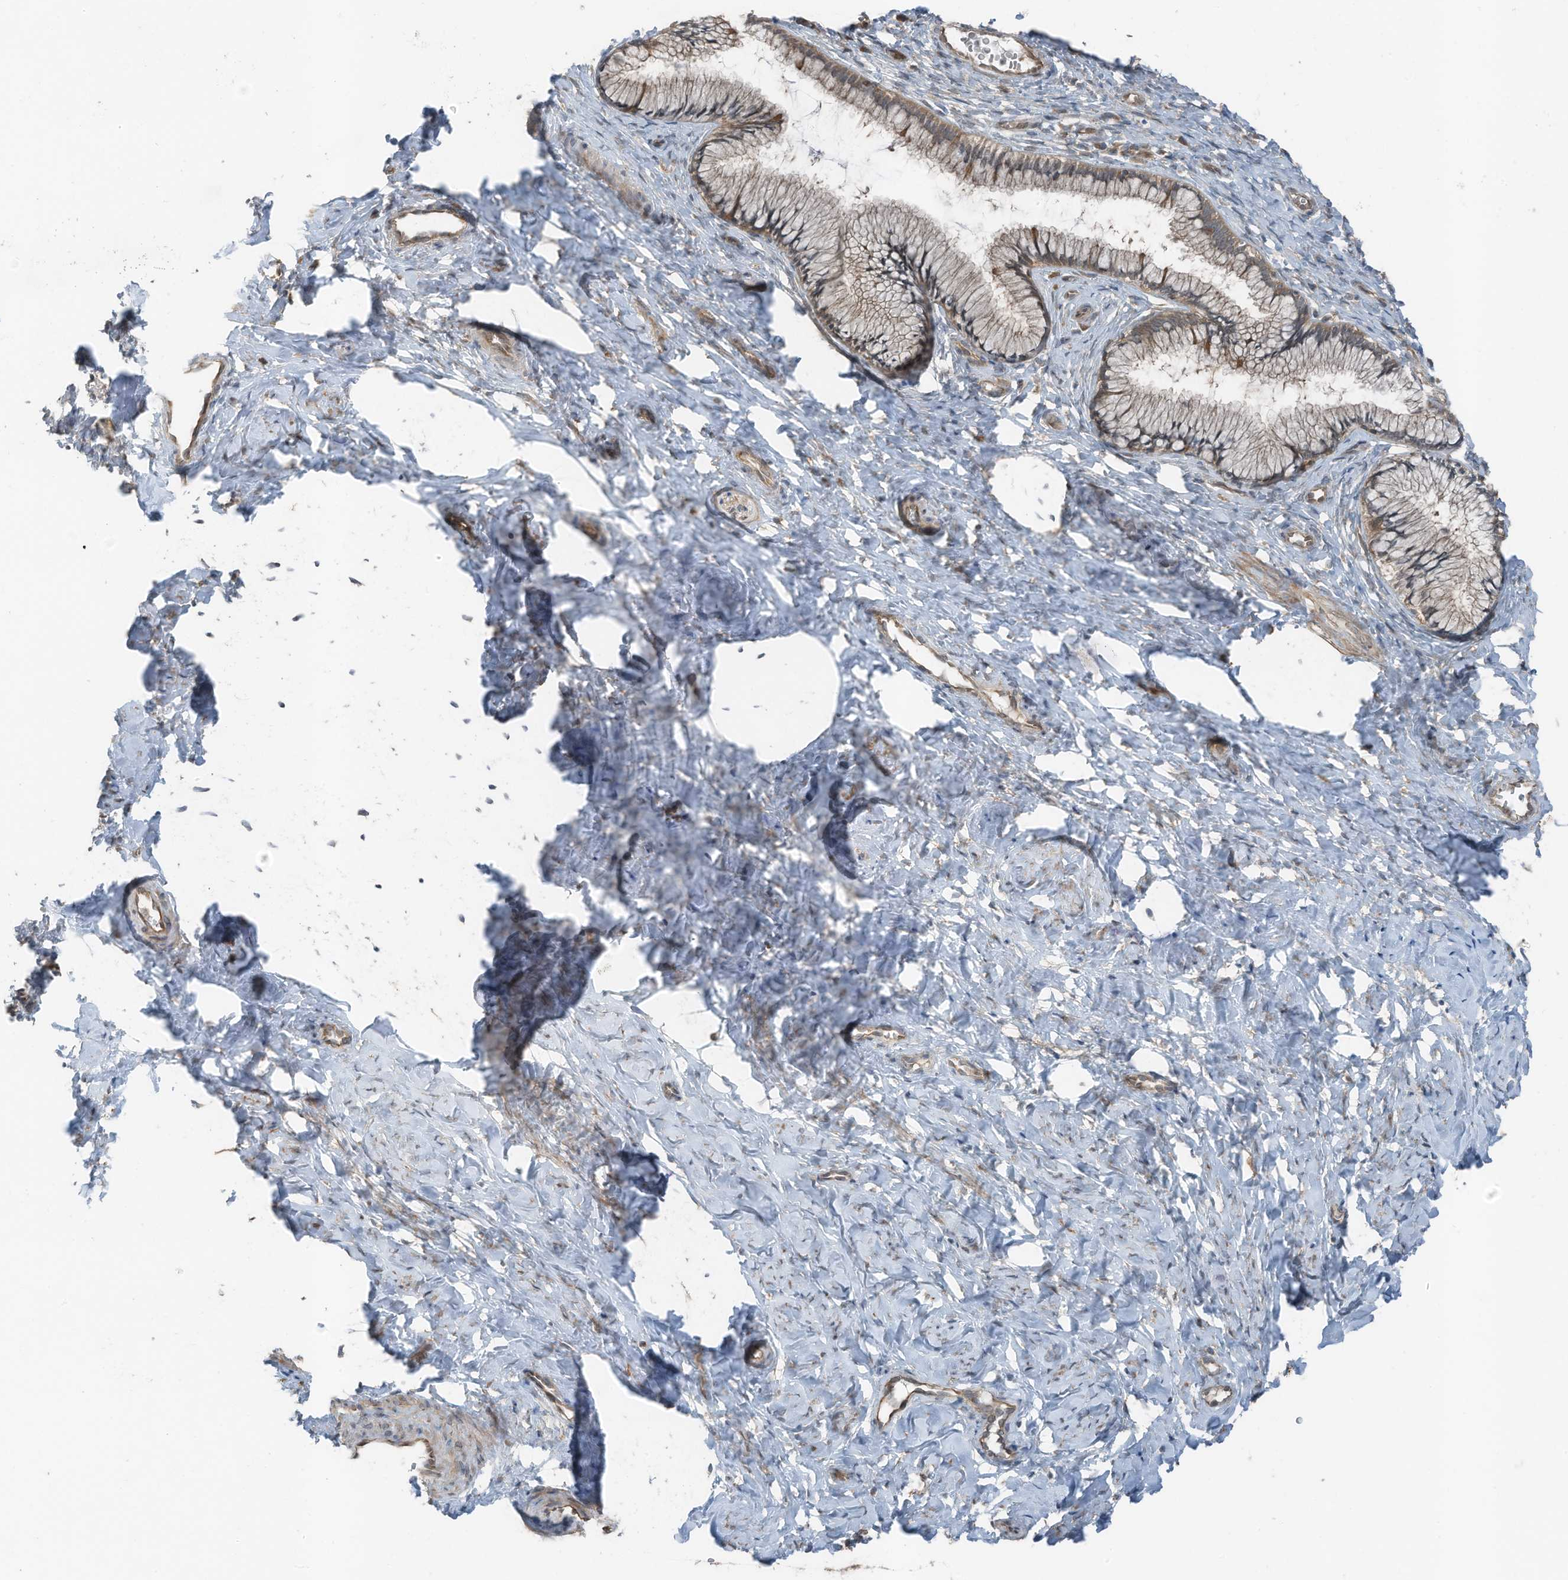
{"staining": {"intensity": "moderate", "quantity": "25%-75%", "location": "cytoplasmic/membranous"}, "tissue": "cervix", "cell_type": "Glandular cells", "image_type": "normal", "snomed": [{"axis": "morphology", "description": "Normal tissue, NOS"}, {"axis": "topography", "description": "Cervix"}], "caption": "Brown immunohistochemical staining in normal cervix shows moderate cytoplasmic/membranous positivity in approximately 25%-75% of glandular cells. The staining is performed using DAB brown chromogen to label protein expression. The nuclei are counter-stained blue using hematoxylin.", "gene": "TXNDC9", "patient": {"sex": "female", "age": 27}}